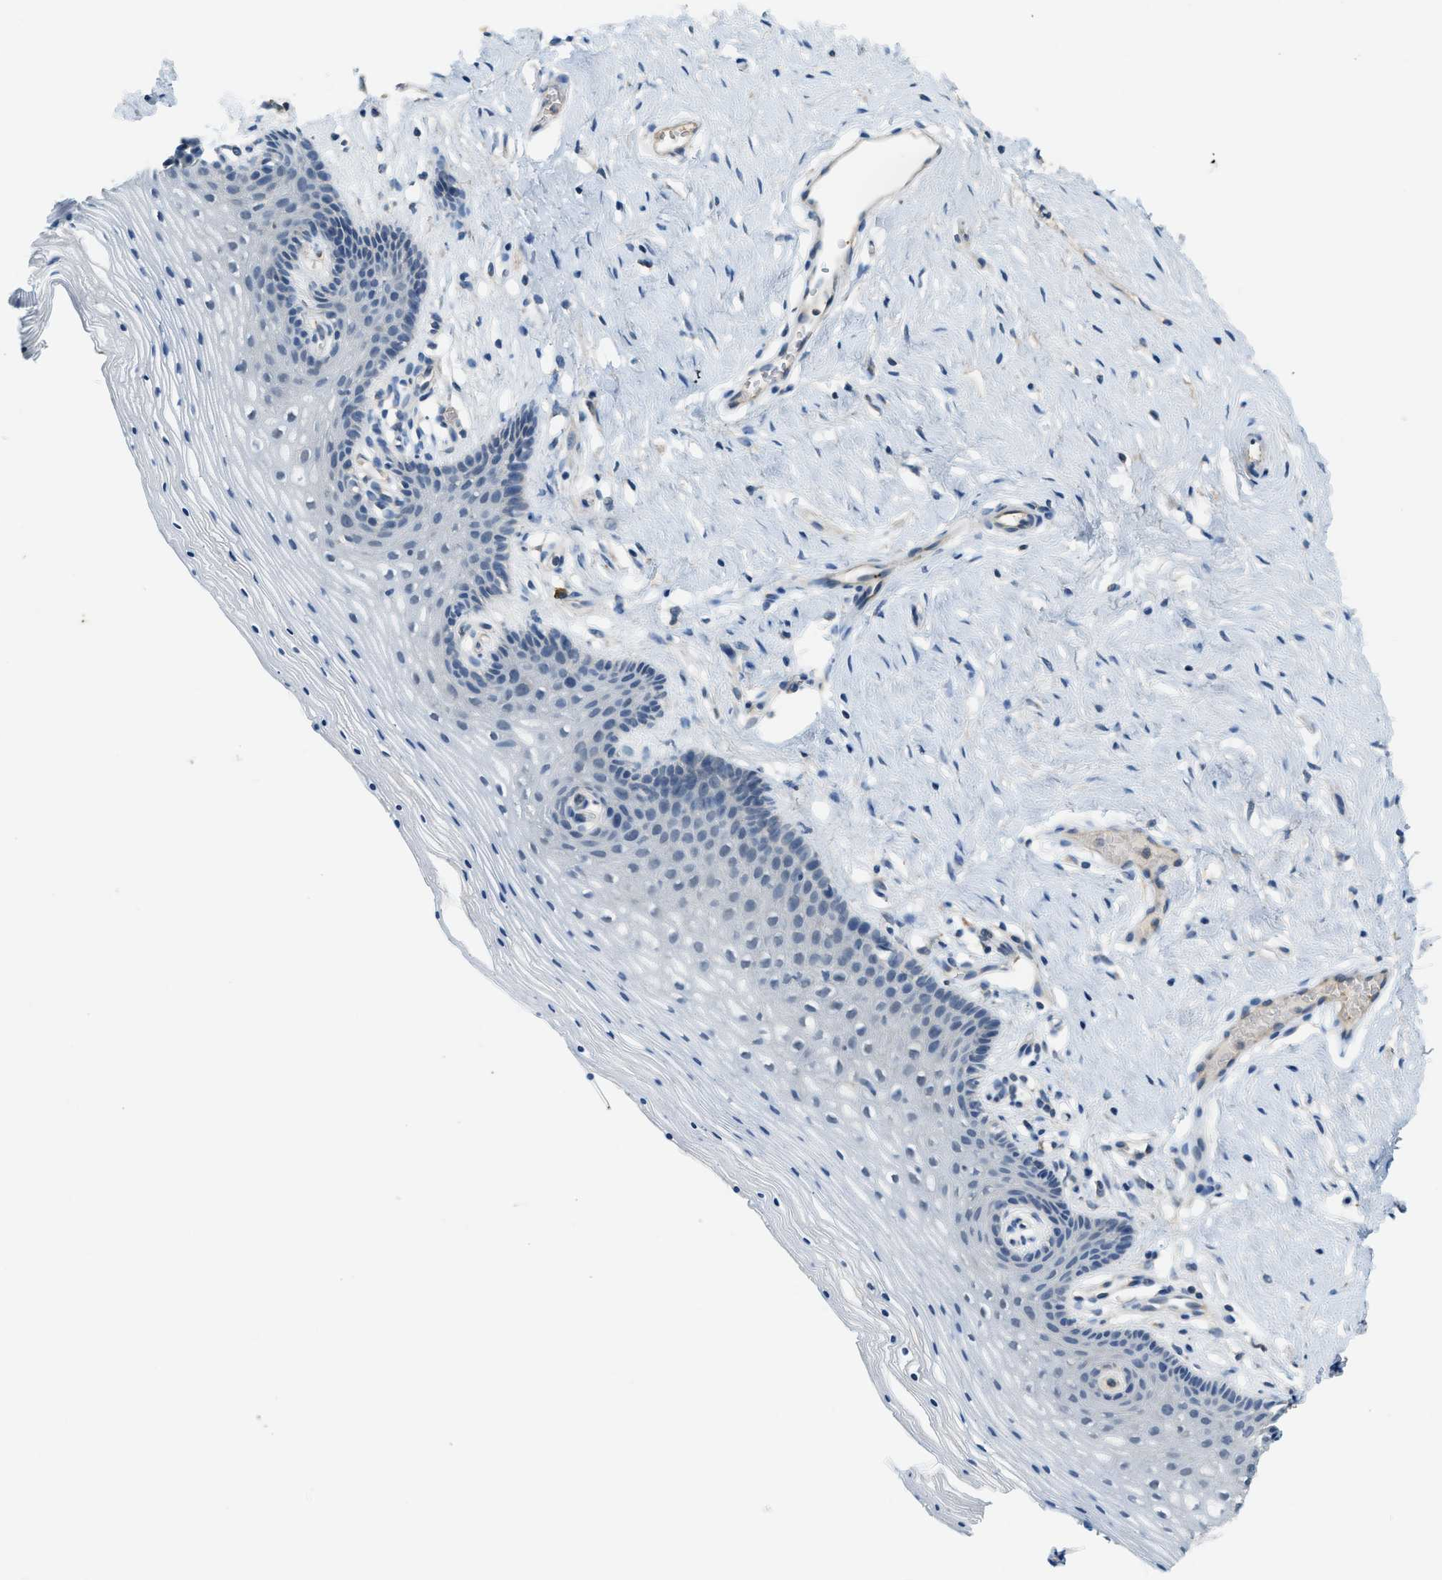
{"staining": {"intensity": "negative", "quantity": "none", "location": "none"}, "tissue": "vagina", "cell_type": "Squamous epithelial cells", "image_type": "normal", "snomed": [{"axis": "morphology", "description": "Normal tissue, NOS"}, {"axis": "topography", "description": "Vagina"}], "caption": "IHC histopathology image of unremarkable human vagina stained for a protein (brown), which shows no positivity in squamous epithelial cells.", "gene": "CFLAR", "patient": {"sex": "female", "age": 32}}